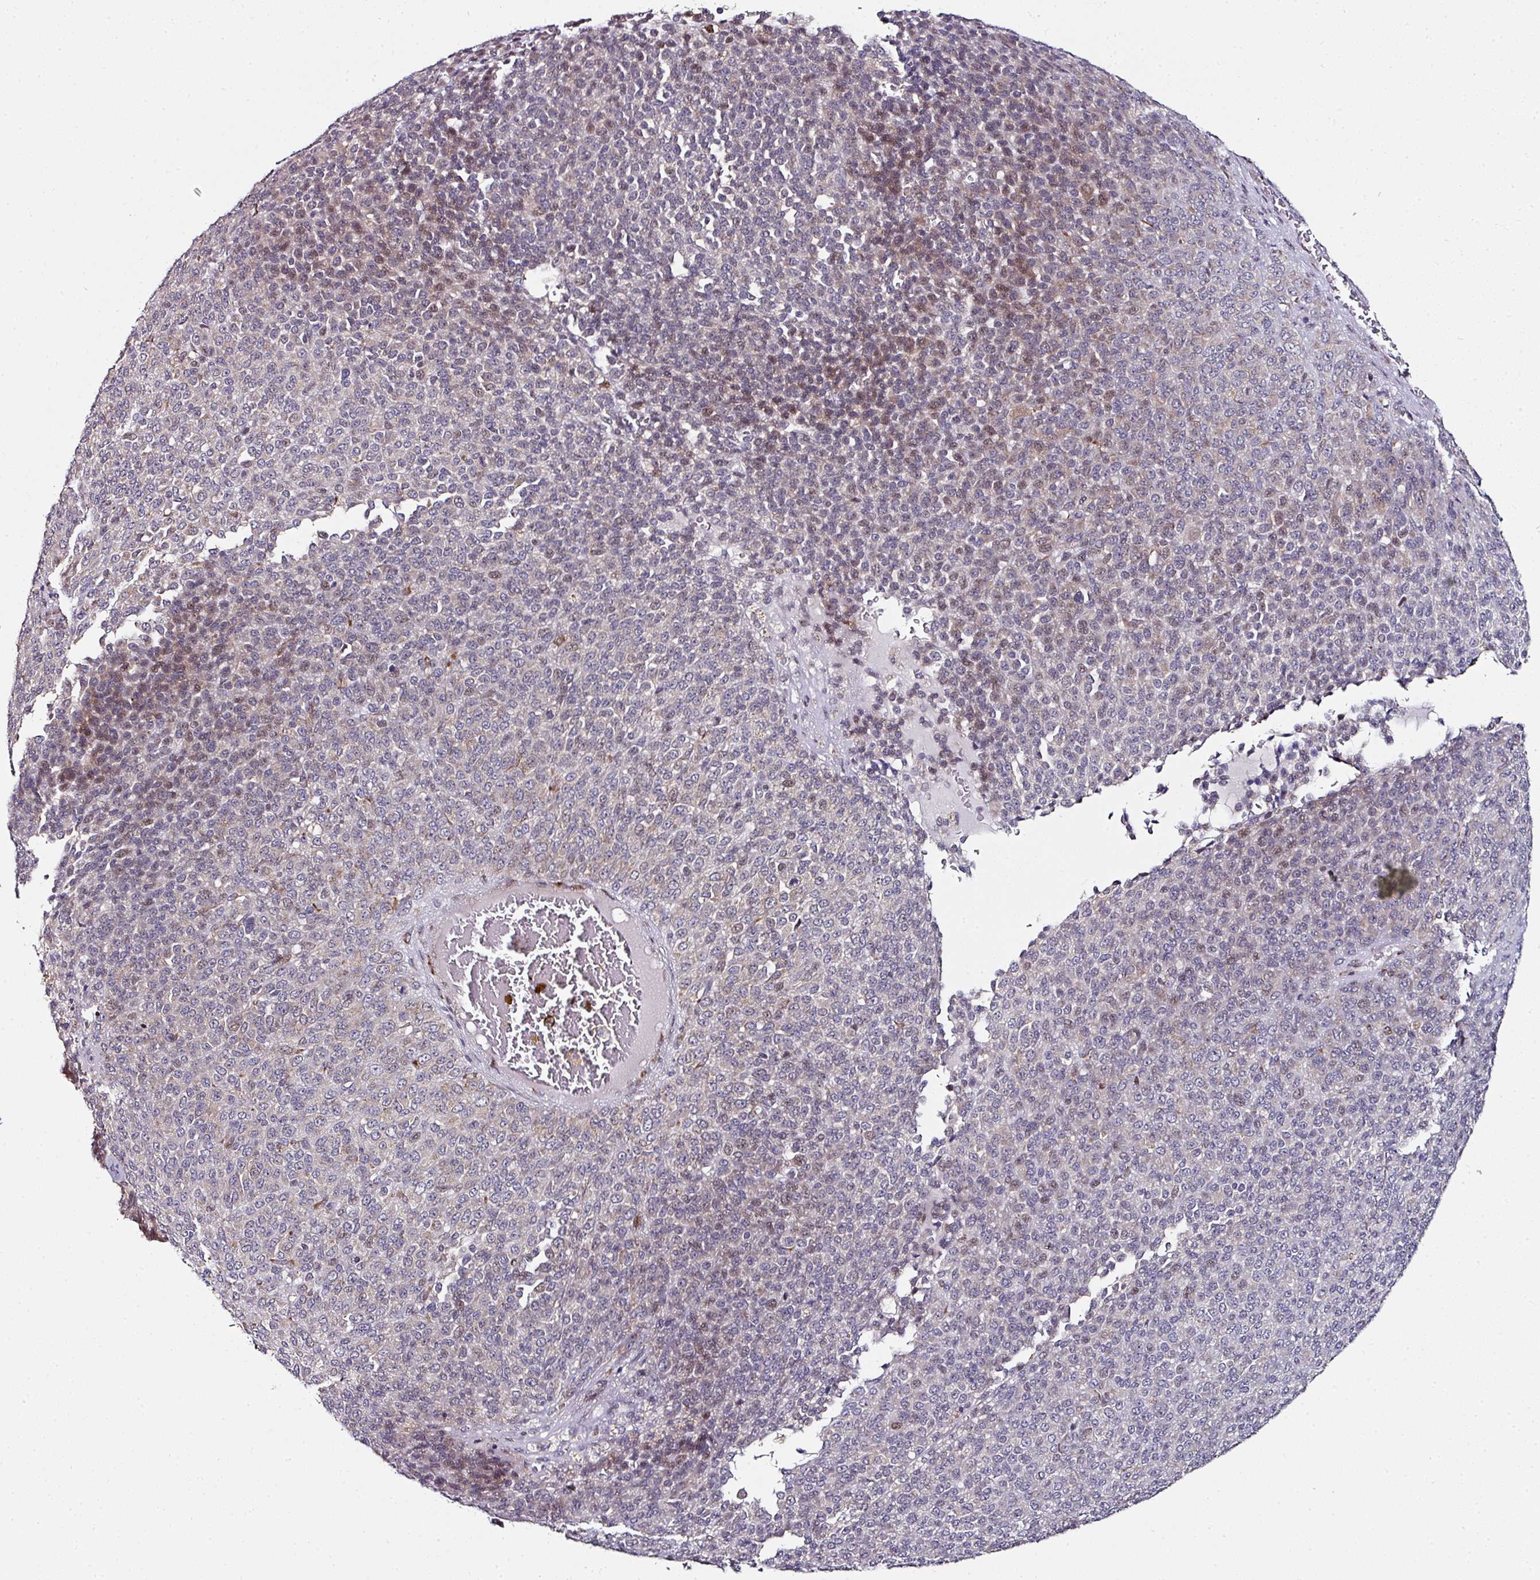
{"staining": {"intensity": "weak", "quantity": "<25%", "location": "nuclear"}, "tissue": "melanoma", "cell_type": "Tumor cells", "image_type": "cancer", "snomed": [{"axis": "morphology", "description": "Malignant melanoma, Metastatic site"}, {"axis": "topography", "description": "Brain"}], "caption": "An image of malignant melanoma (metastatic site) stained for a protein exhibits no brown staining in tumor cells.", "gene": "APOLD1", "patient": {"sex": "female", "age": 56}}